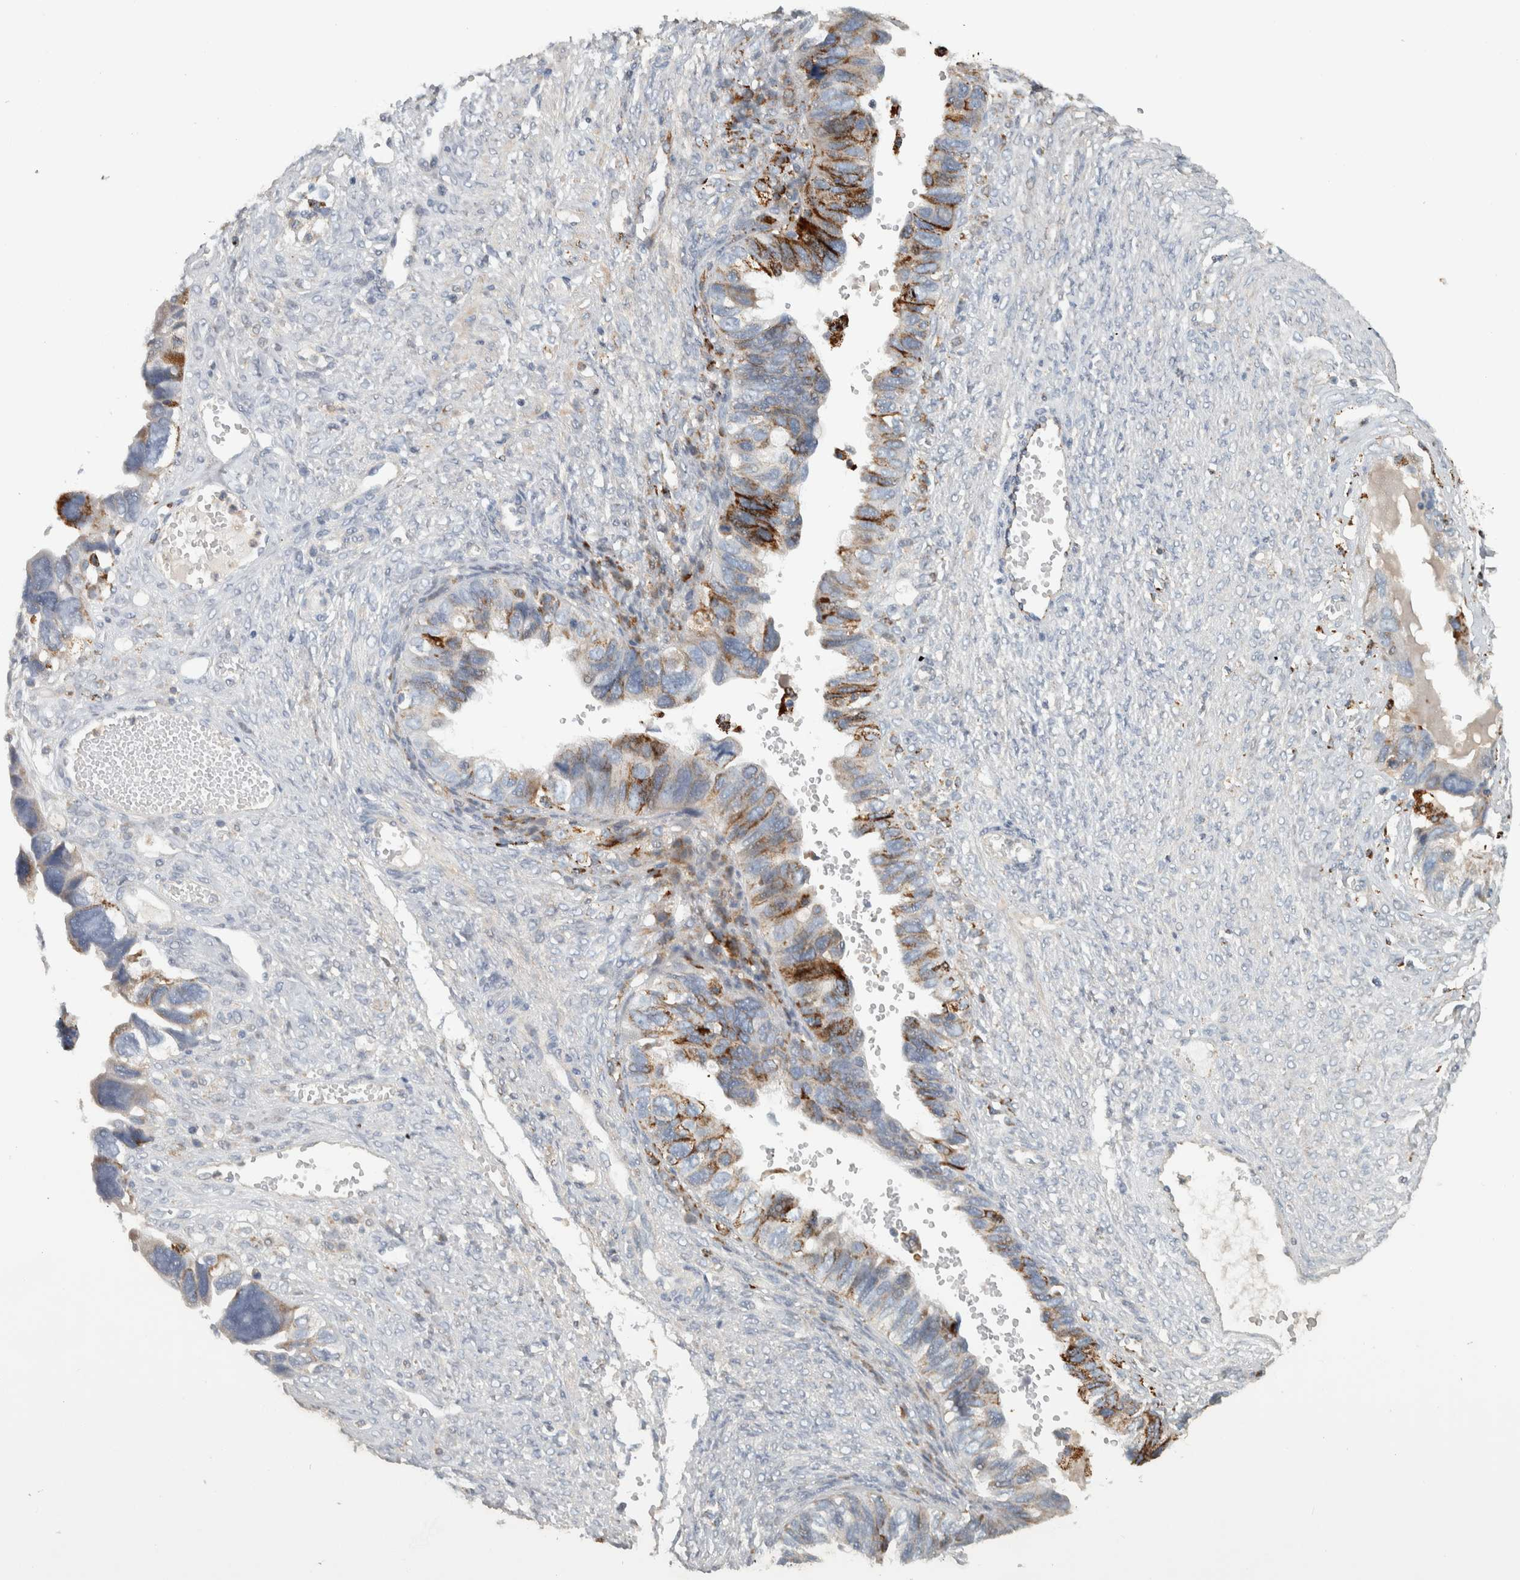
{"staining": {"intensity": "strong", "quantity": "<25%", "location": "cytoplasmic/membranous"}, "tissue": "ovarian cancer", "cell_type": "Tumor cells", "image_type": "cancer", "snomed": [{"axis": "morphology", "description": "Cystadenocarcinoma, serous, NOS"}, {"axis": "topography", "description": "Ovary"}], "caption": "An image of ovarian cancer (serous cystadenocarcinoma) stained for a protein exhibits strong cytoplasmic/membranous brown staining in tumor cells.", "gene": "FAM78A", "patient": {"sex": "female", "age": 79}}